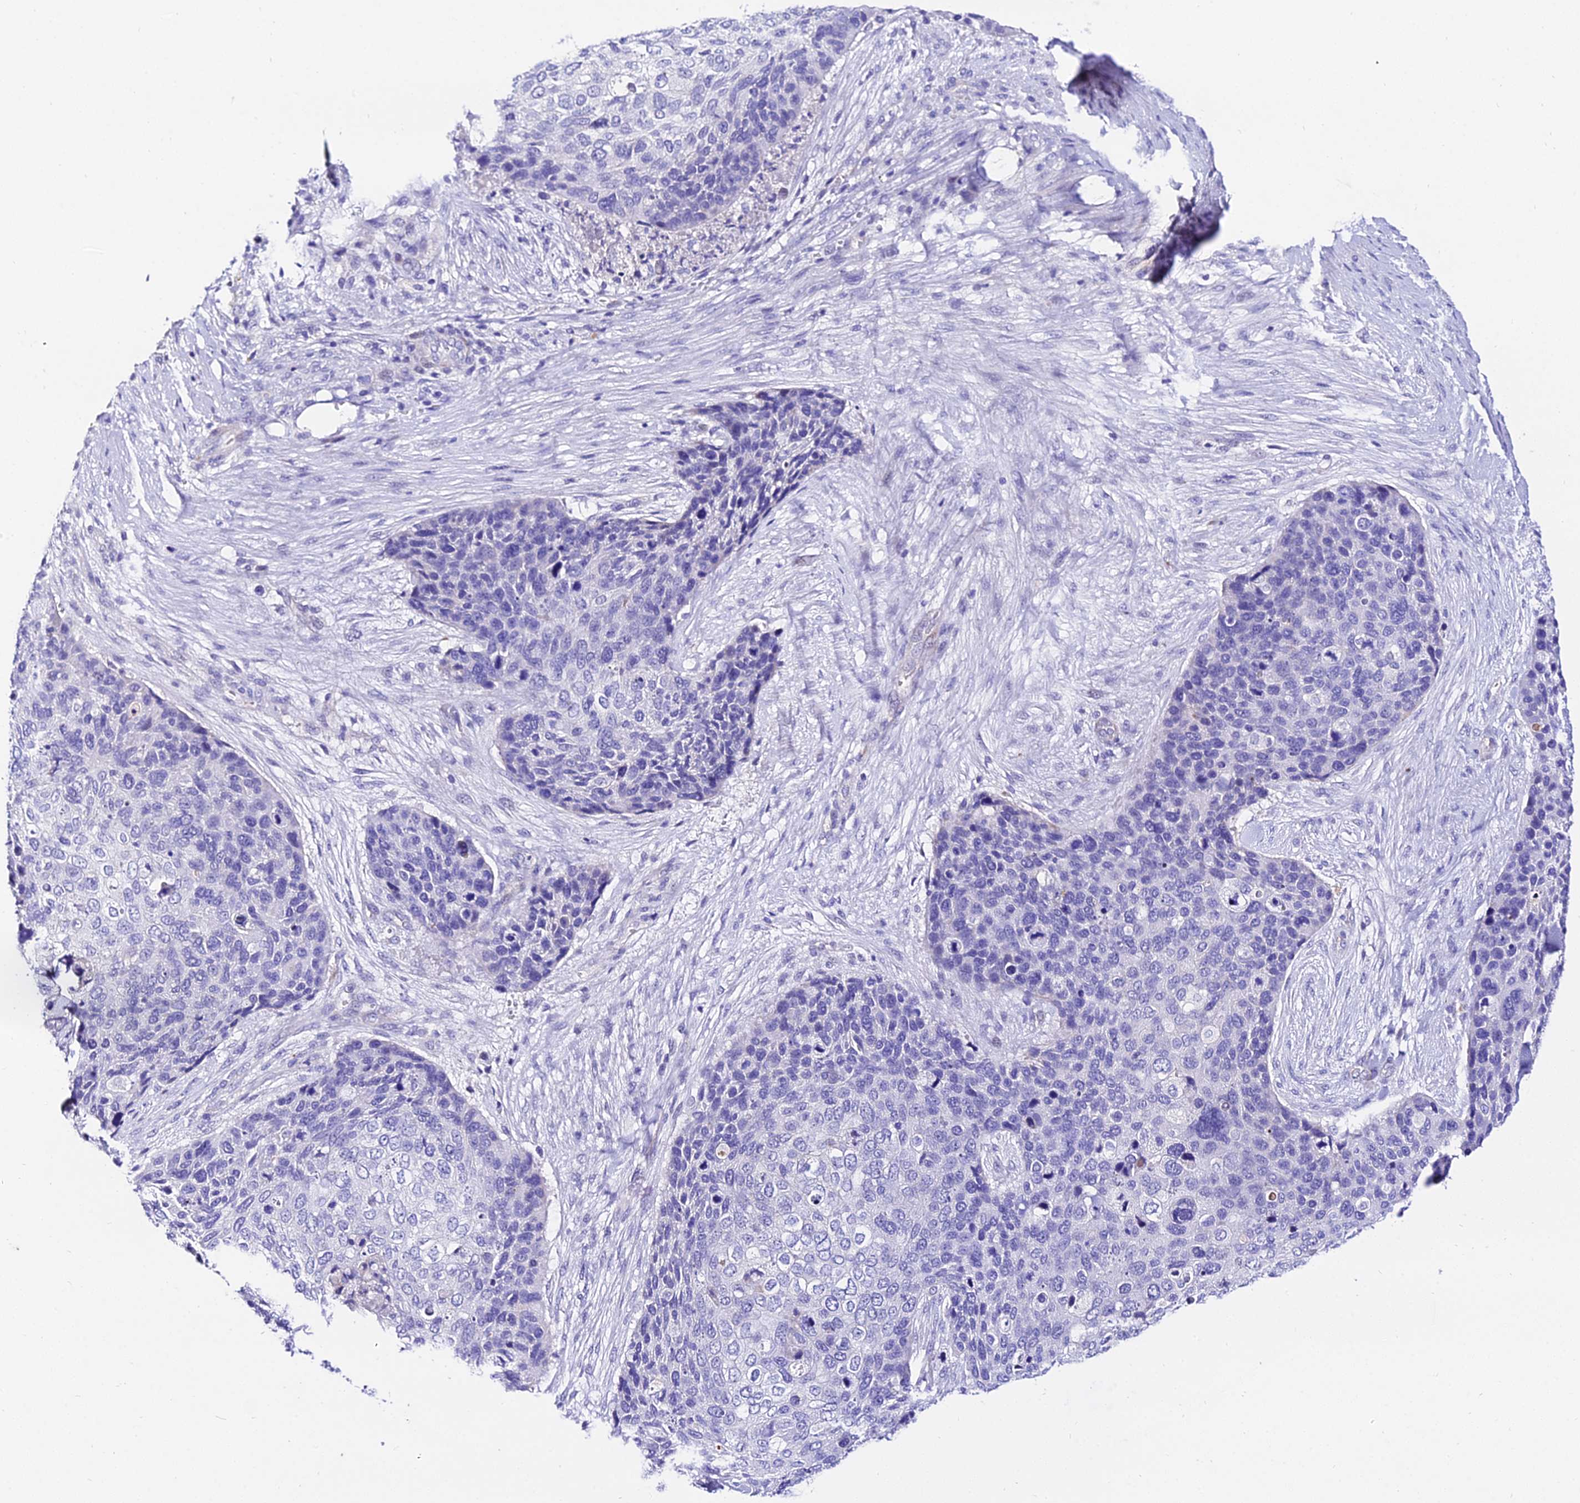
{"staining": {"intensity": "negative", "quantity": "none", "location": "none"}, "tissue": "skin cancer", "cell_type": "Tumor cells", "image_type": "cancer", "snomed": [{"axis": "morphology", "description": "Basal cell carcinoma"}, {"axis": "topography", "description": "Skin"}], "caption": "A histopathology image of skin cancer stained for a protein shows no brown staining in tumor cells. (DAB (3,3'-diaminobenzidine) immunohistochemistry (IHC), high magnification).", "gene": "DEFB106A", "patient": {"sex": "female", "age": 74}}